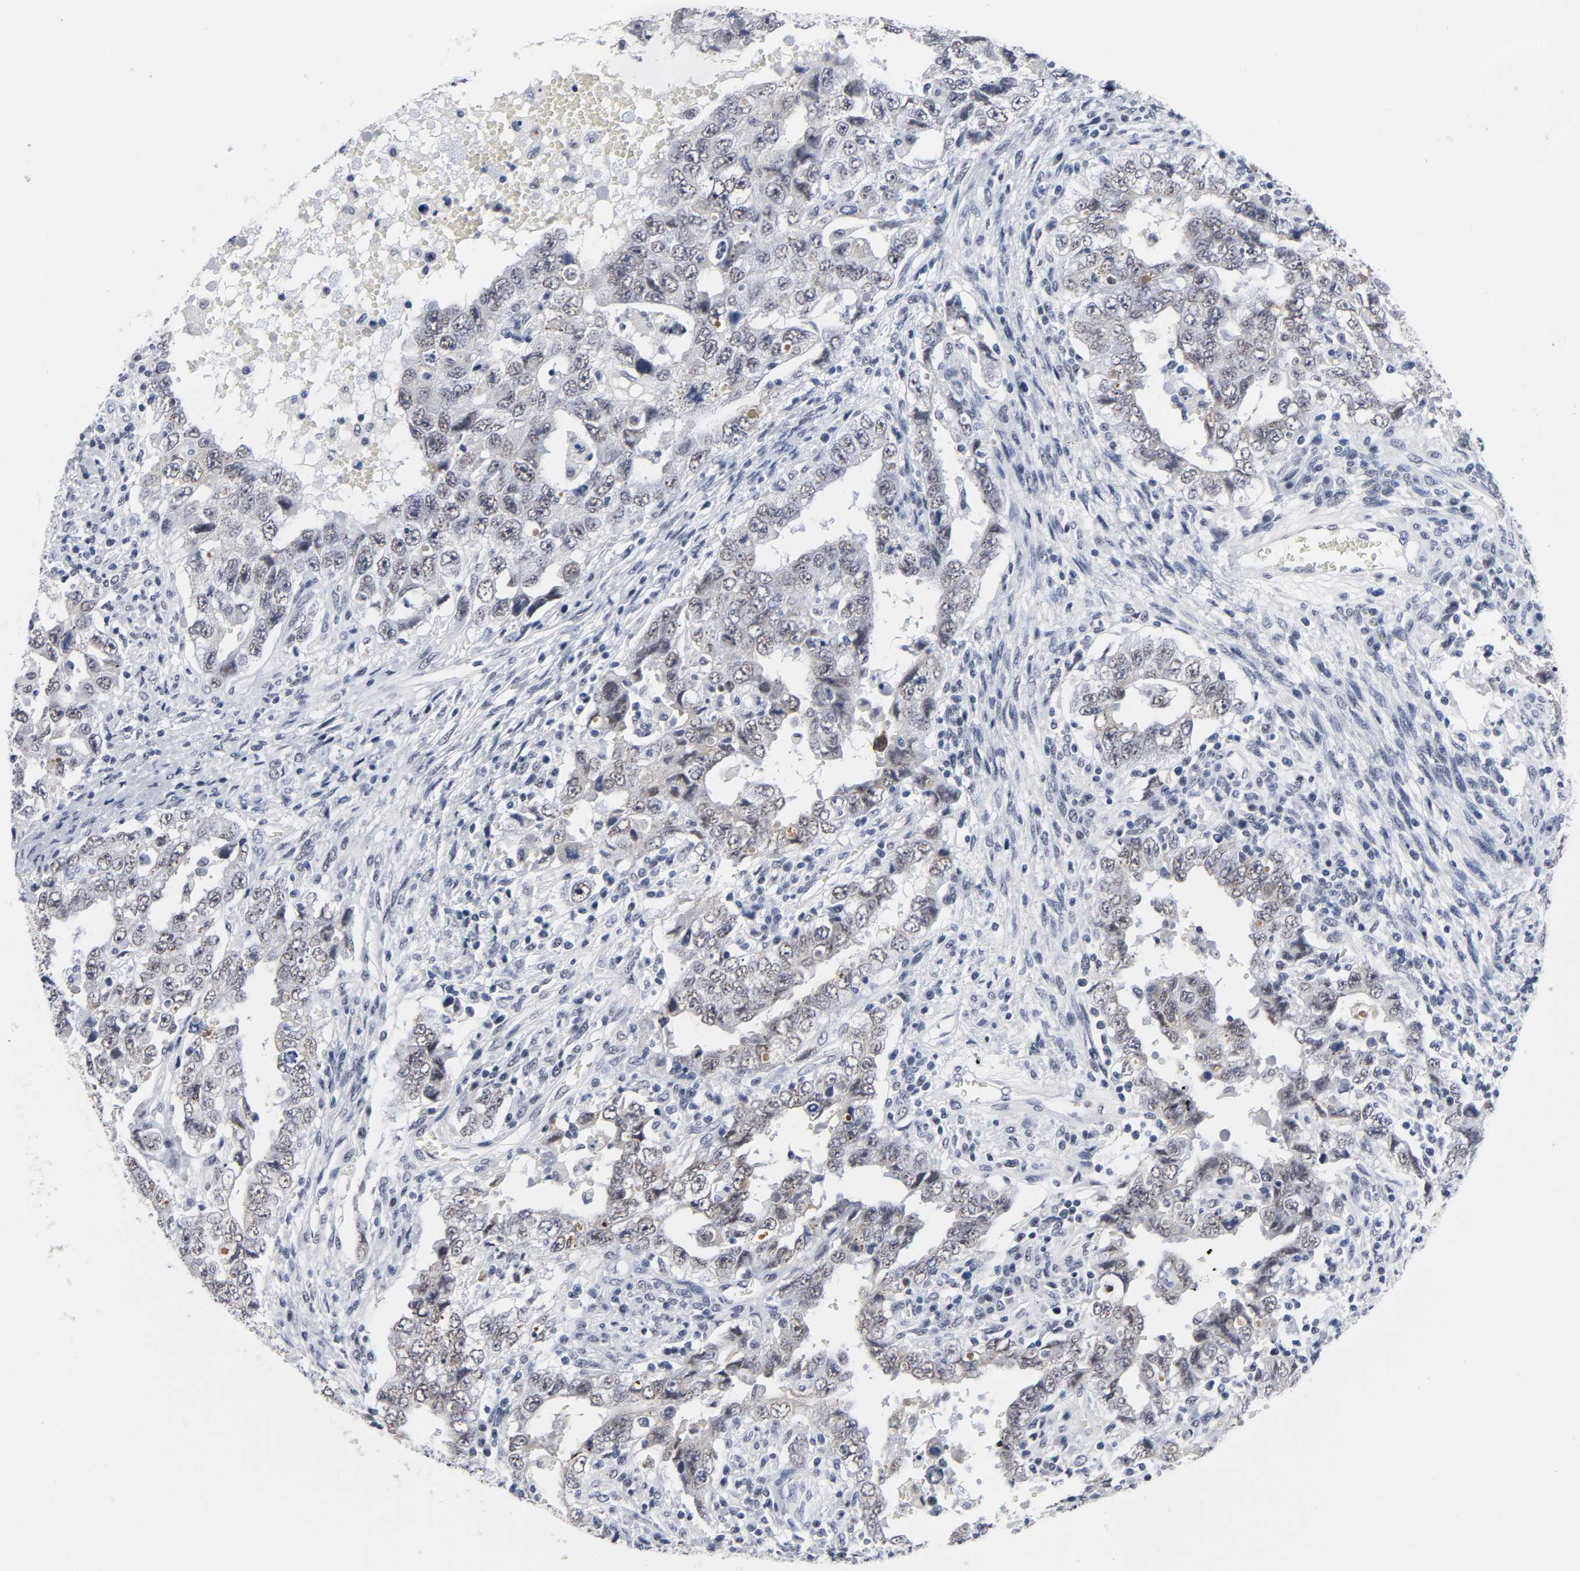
{"staining": {"intensity": "weak", "quantity": "25%-75%", "location": "cytoplasmic/membranous,nuclear"}, "tissue": "testis cancer", "cell_type": "Tumor cells", "image_type": "cancer", "snomed": [{"axis": "morphology", "description": "Carcinoma, Embryonal, NOS"}, {"axis": "topography", "description": "Testis"}], "caption": "There is low levels of weak cytoplasmic/membranous and nuclear positivity in tumor cells of testis cancer (embryonal carcinoma), as demonstrated by immunohistochemical staining (brown color).", "gene": "GRHL2", "patient": {"sex": "male", "age": 26}}